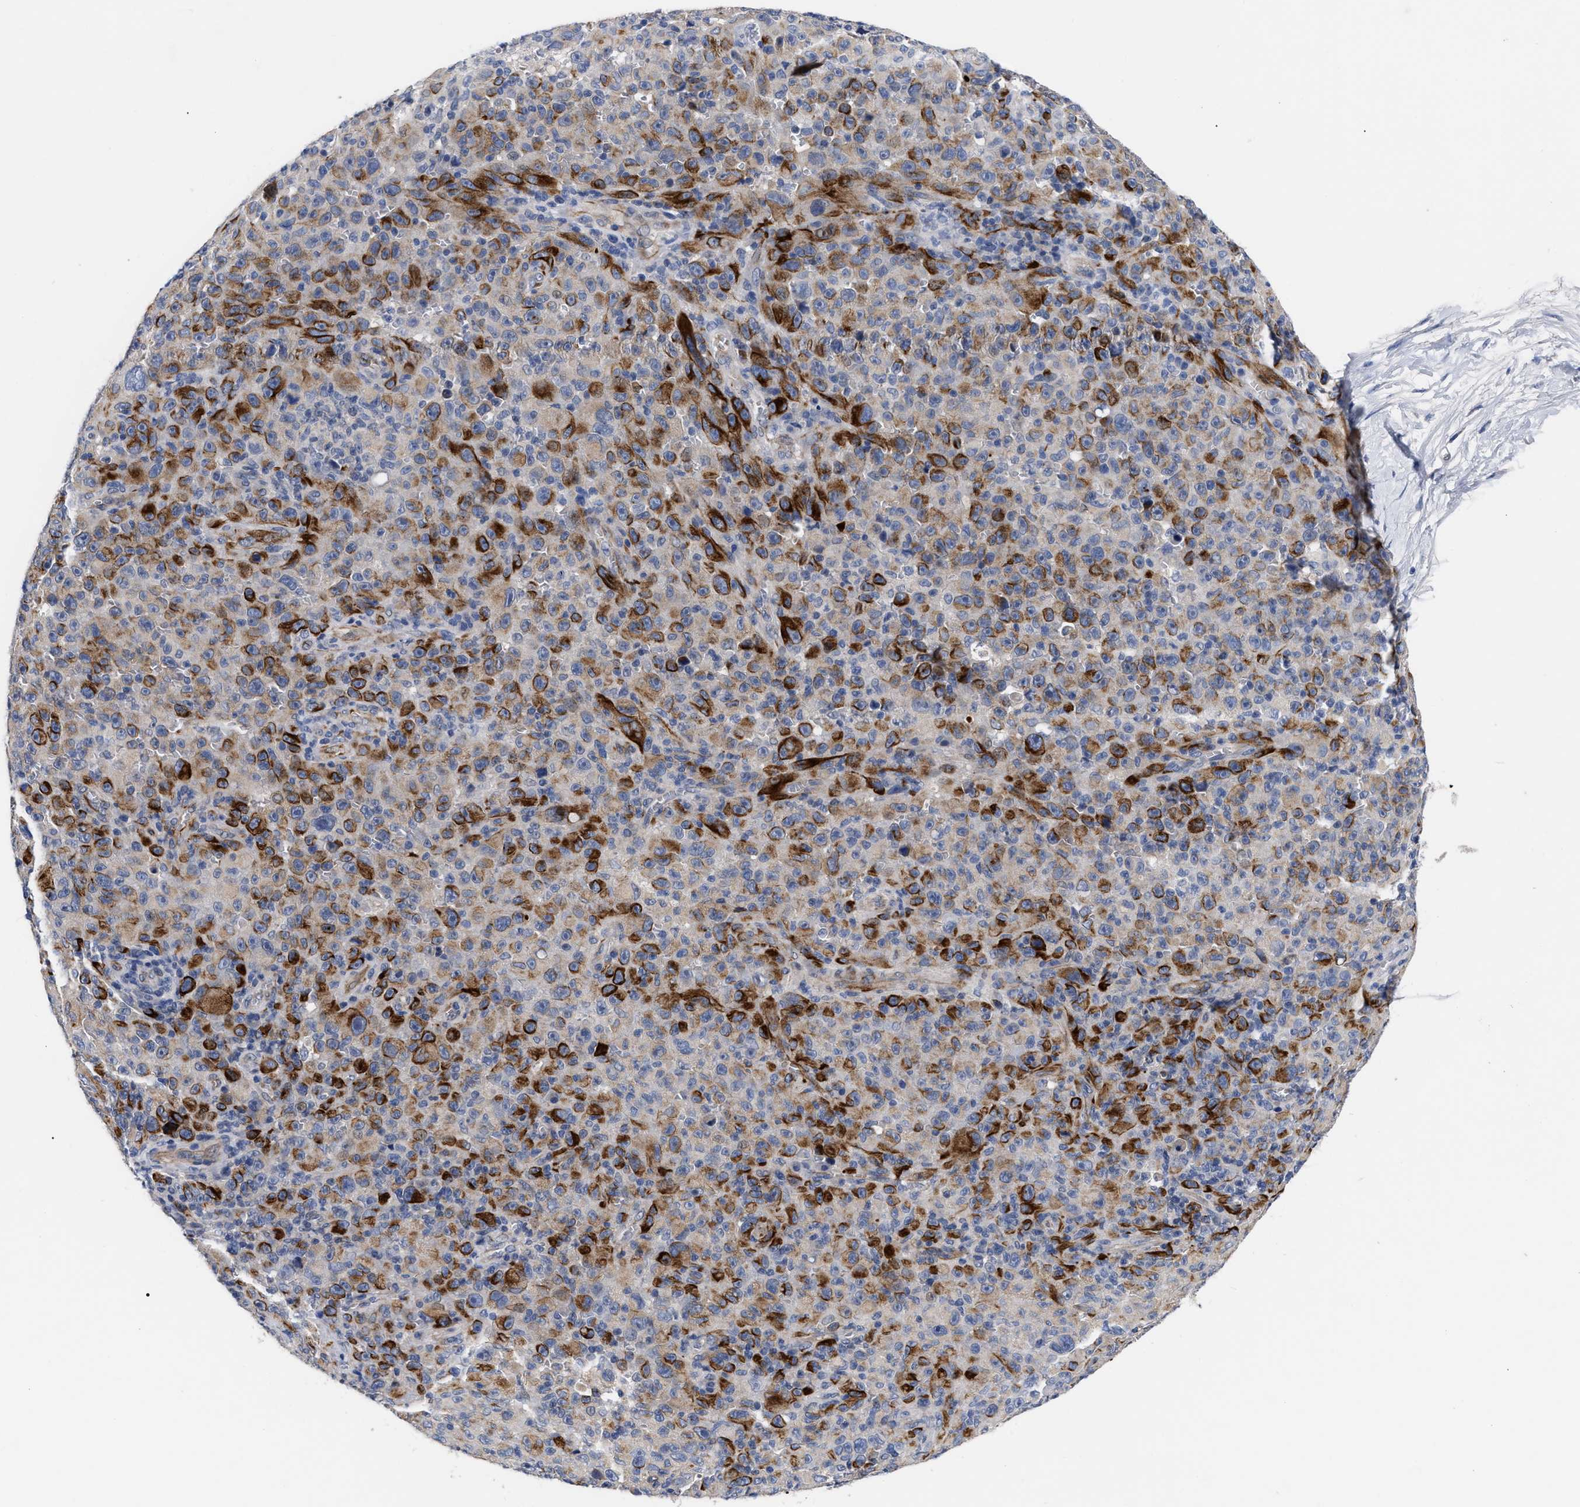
{"staining": {"intensity": "weak", "quantity": "<25%", "location": "cytoplasmic/membranous"}, "tissue": "melanoma", "cell_type": "Tumor cells", "image_type": "cancer", "snomed": [{"axis": "morphology", "description": "Malignant melanoma, NOS"}, {"axis": "topography", "description": "Skin"}], "caption": "Immunohistochemistry (IHC) photomicrograph of human melanoma stained for a protein (brown), which shows no staining in tumor cells.", "gene": "CCN5", "patient": {"sex": "female", "age": 82}}